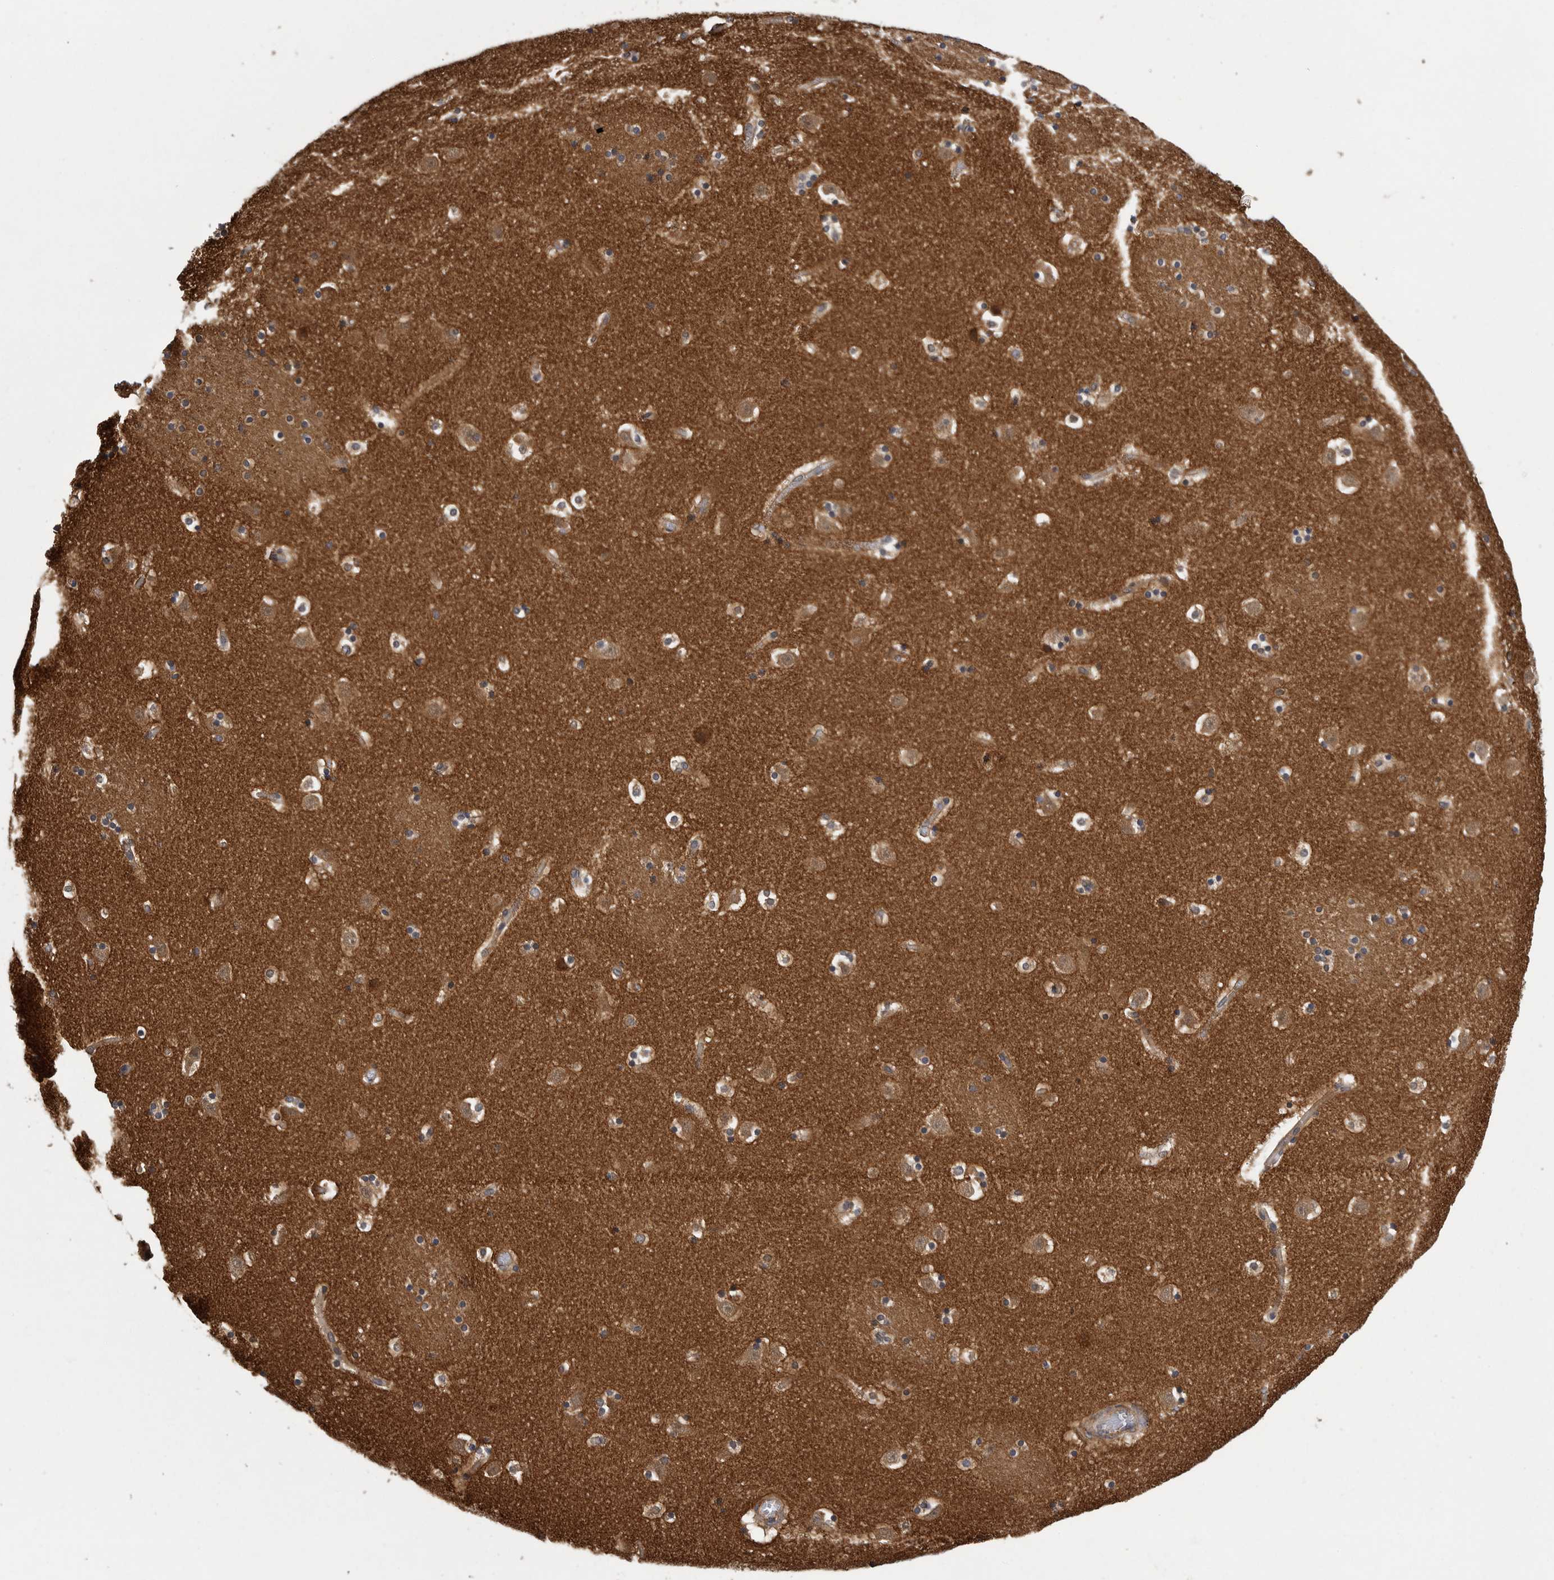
{"staining": {"intensity": "moderate", "quantity": "<25%", "location": "cytoplasmic/membranous"}, "tissue": "caudate", "cell_type": "Glial cells", "image_type": "normal", "snomed": [{"axis": "morphology", "description": "Normal tissue, NOS"}, {"axis": "topography", "description": "Lateral ventricle wall"}], "caption": "Glial cells exhibit low levels of moderate cytoplasmic/membranous expression in about <25% of cells in normal caudate.", "gene": "OXR1", "patient": {"sex": "male", "age": 45}}